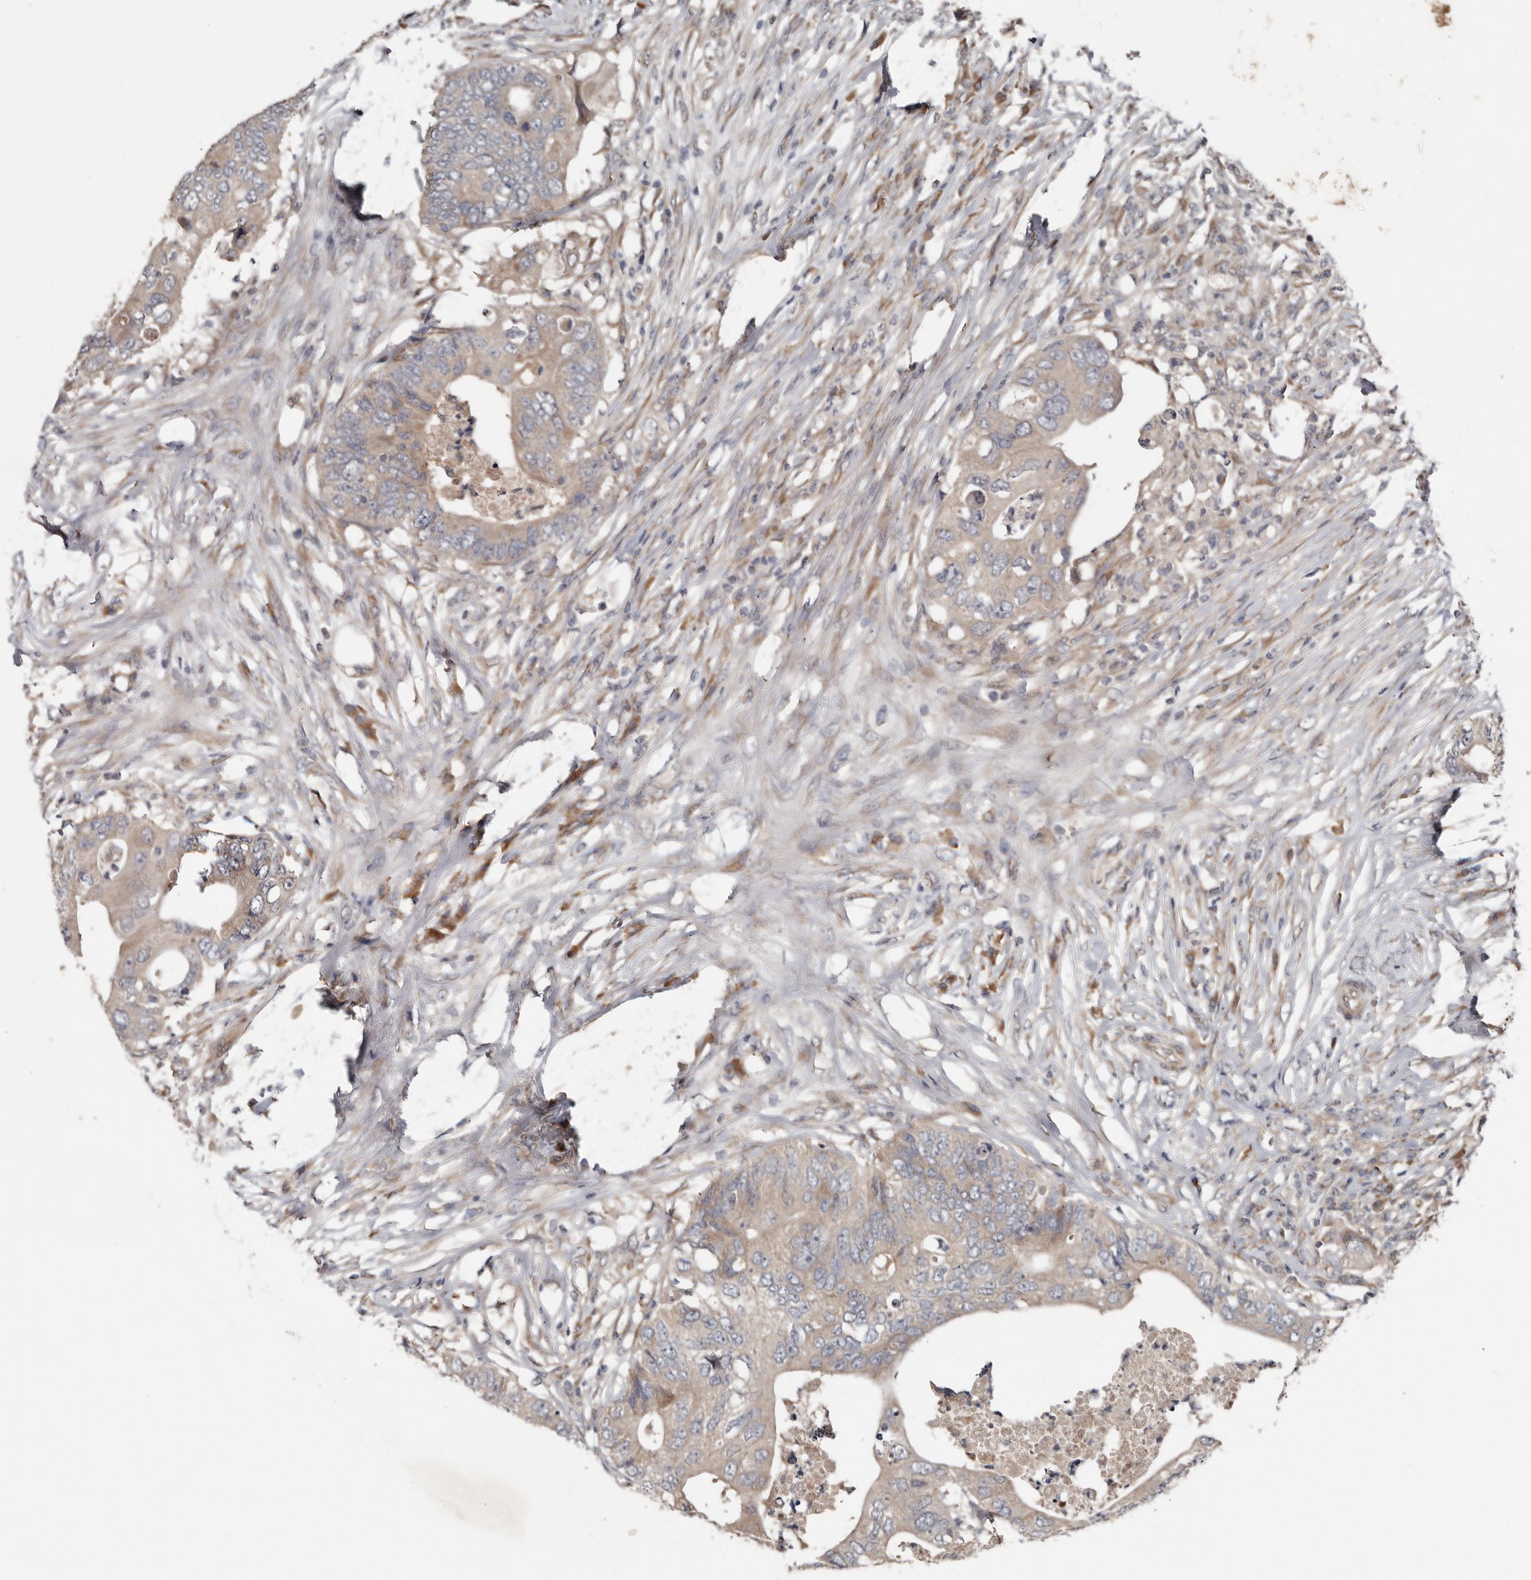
{"staining": {"intensity": "weak", "quantity": "25%-75%", "location": "cytoplasmic/membranous"}, "tissue": "colorectal cancer", "cell_type": "Tumor cells", "image_type": "cancer", "snomed": [{"axis": "morphology", "description": "Adenocarcinoma, NOS"}, {"axis": "topography", "description": "Colon"}], "caption": "Protein expression analysis of colorectal cancer demonstrates weak cytoplasmic/membranous expression in approximately 25%-75% of tumor cells. The protein is stained brown, and the nuclei are stained in blue (DAB IHC with brightfield microscopy, high magnification).", "gene": "CHML", "patient": {"sex": "male", "age": 71}}